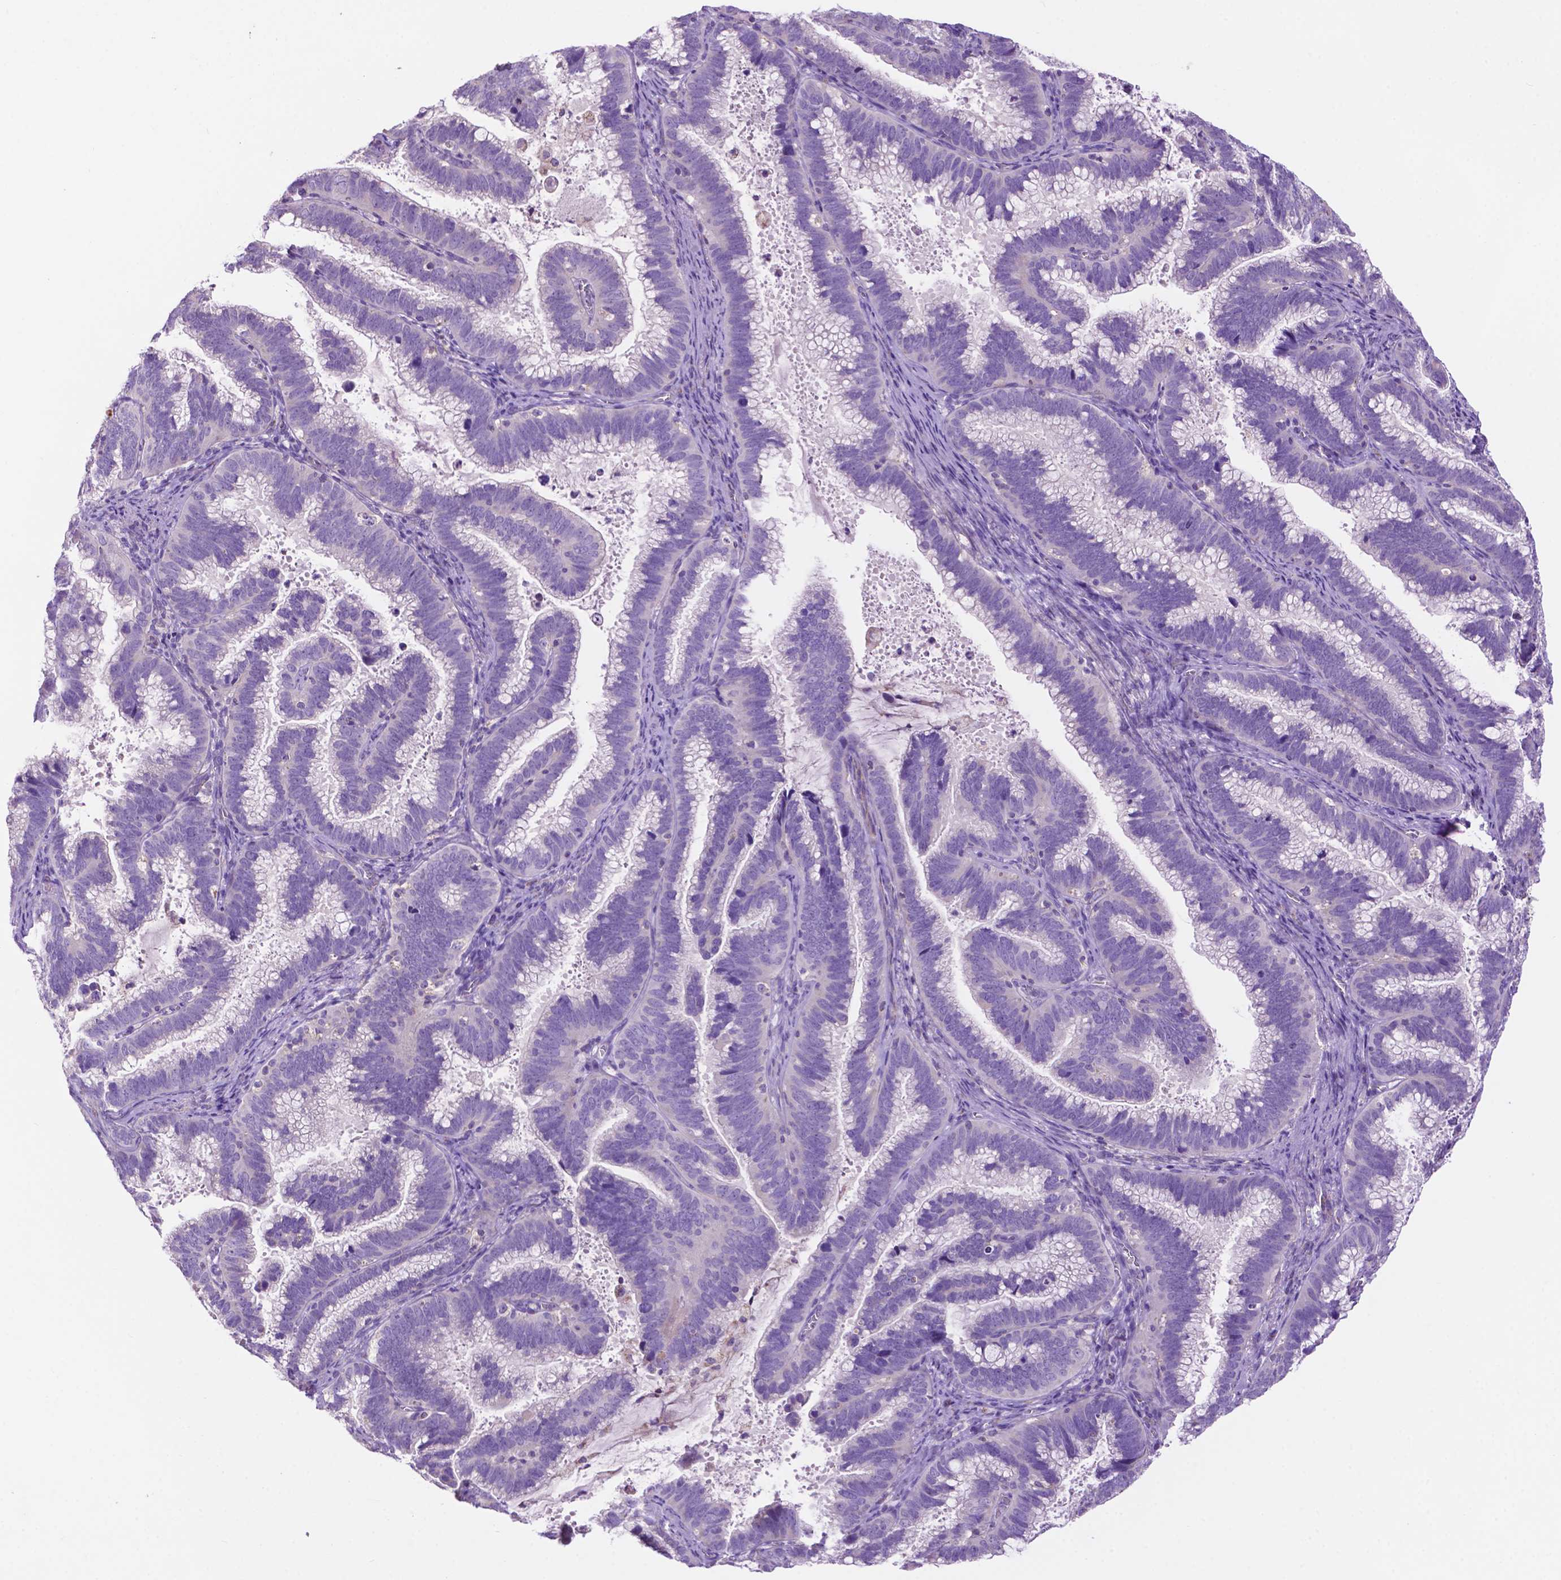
{"staining": {"intensity": "negative", "quantity": "none", "location": "none"}, "tissue": "cervical cancer", "cell_type": "Tumor cells", "image_type": "cancer", "snomed": [{"axis": "morphology", "description": "Adenocarcinoma, NOS"}, {"axis": "topography", "description": "Cervix"}], "caption": "Tumor cells are negative for brown protein staining in adenocarcinoma (cervical).", "gene": "PHYHIP", "patient": {"sex": "female", "age": 61}}